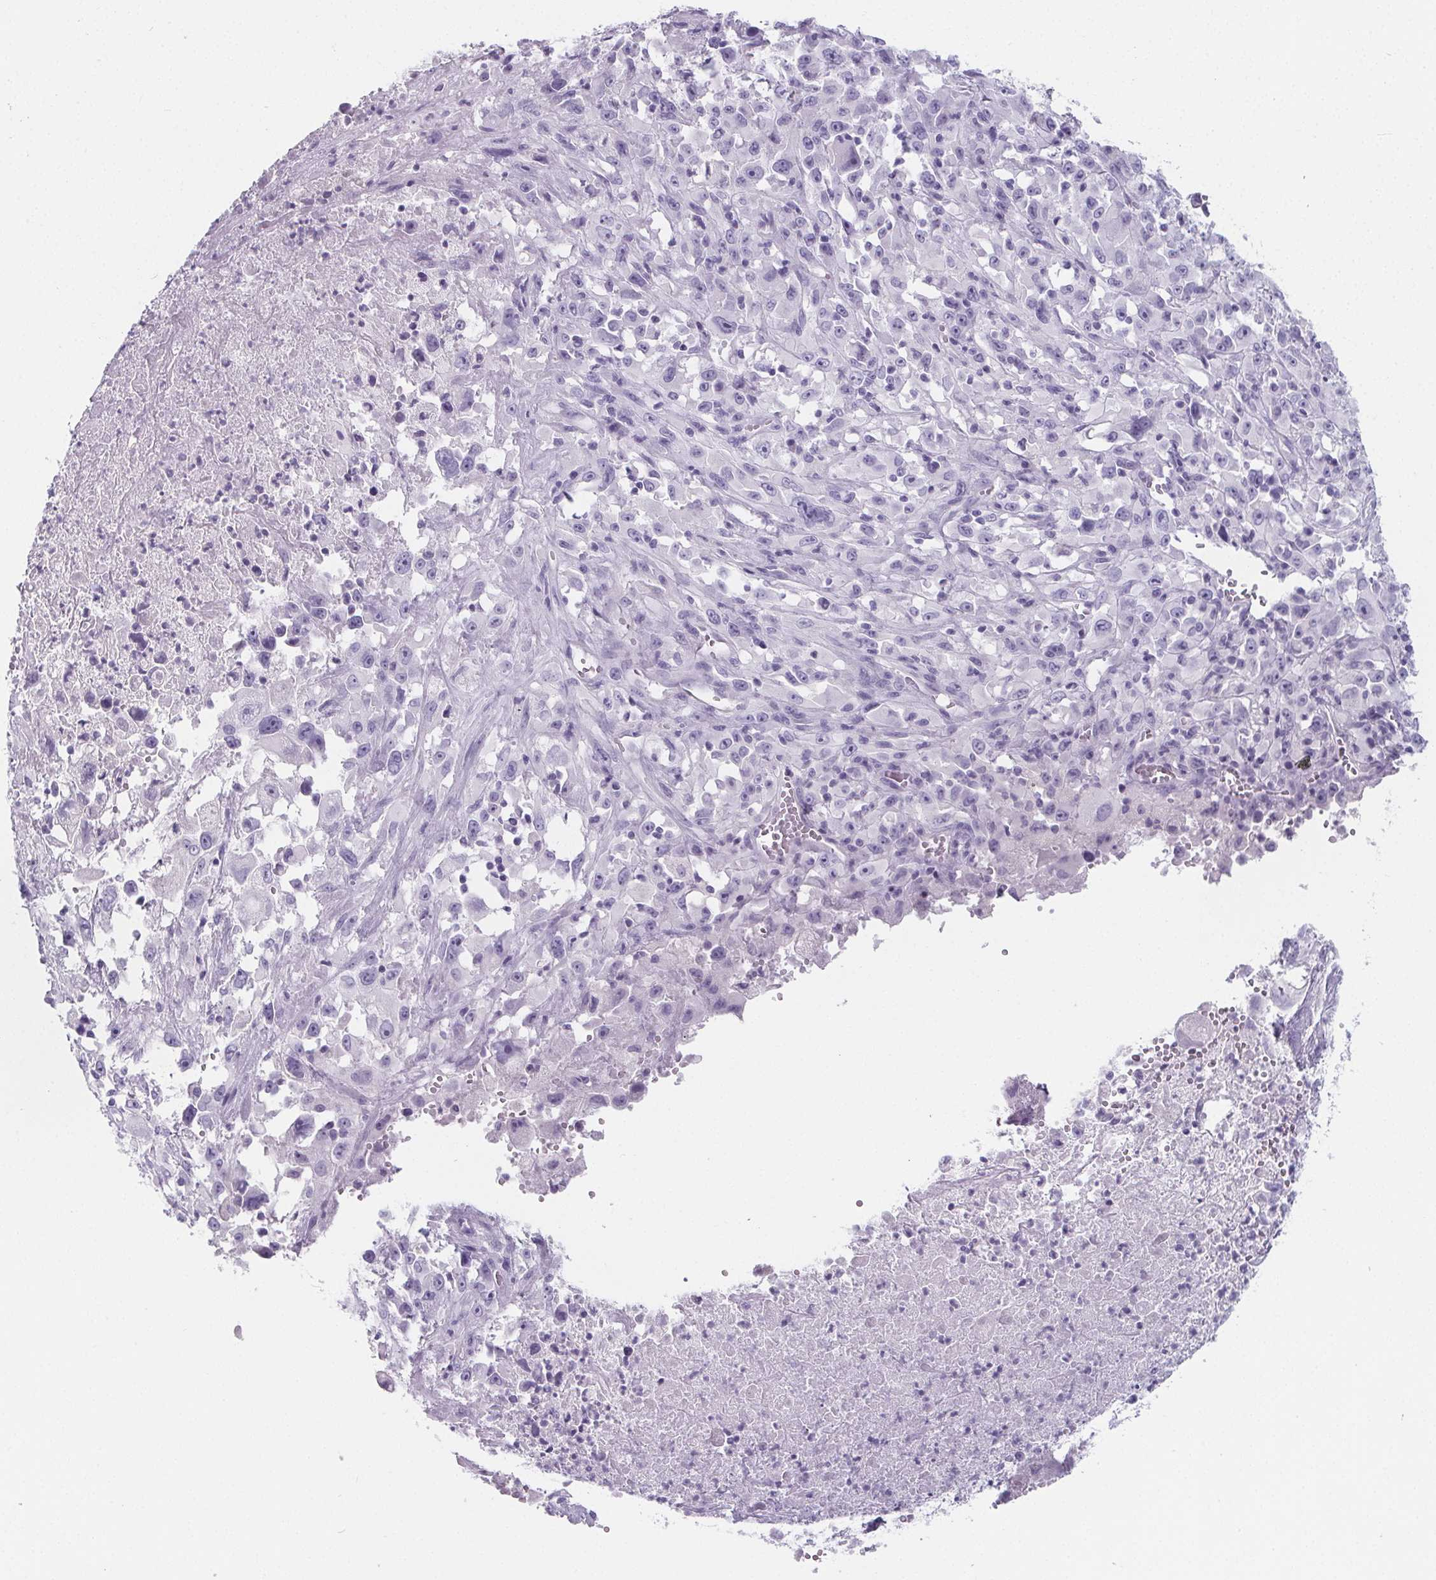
{"staining": {"intensity": "negative", "quantity": "none", "location": "none"}, "tissue": "melanoma", "cell_type": "Tumor cells", "image_type": "cancer", "snomed": [{"axis": "morphology", "description": "Malignant melanoma, Metastatic site"}, {"axis": "topography", "description": "Soft tissue"}], "caption": "This image is of melanoma stained with IHC to label a protein in brown with the nuclei are counter-stained blue. There is no expression in tumor cells. (Brightfield microscopy of DAB (3,3'-diaminobenzidine) immunohistochemistry at high magnification).", "gene": "ADRB1", "patient": {"sex": "male", "age": 50}}